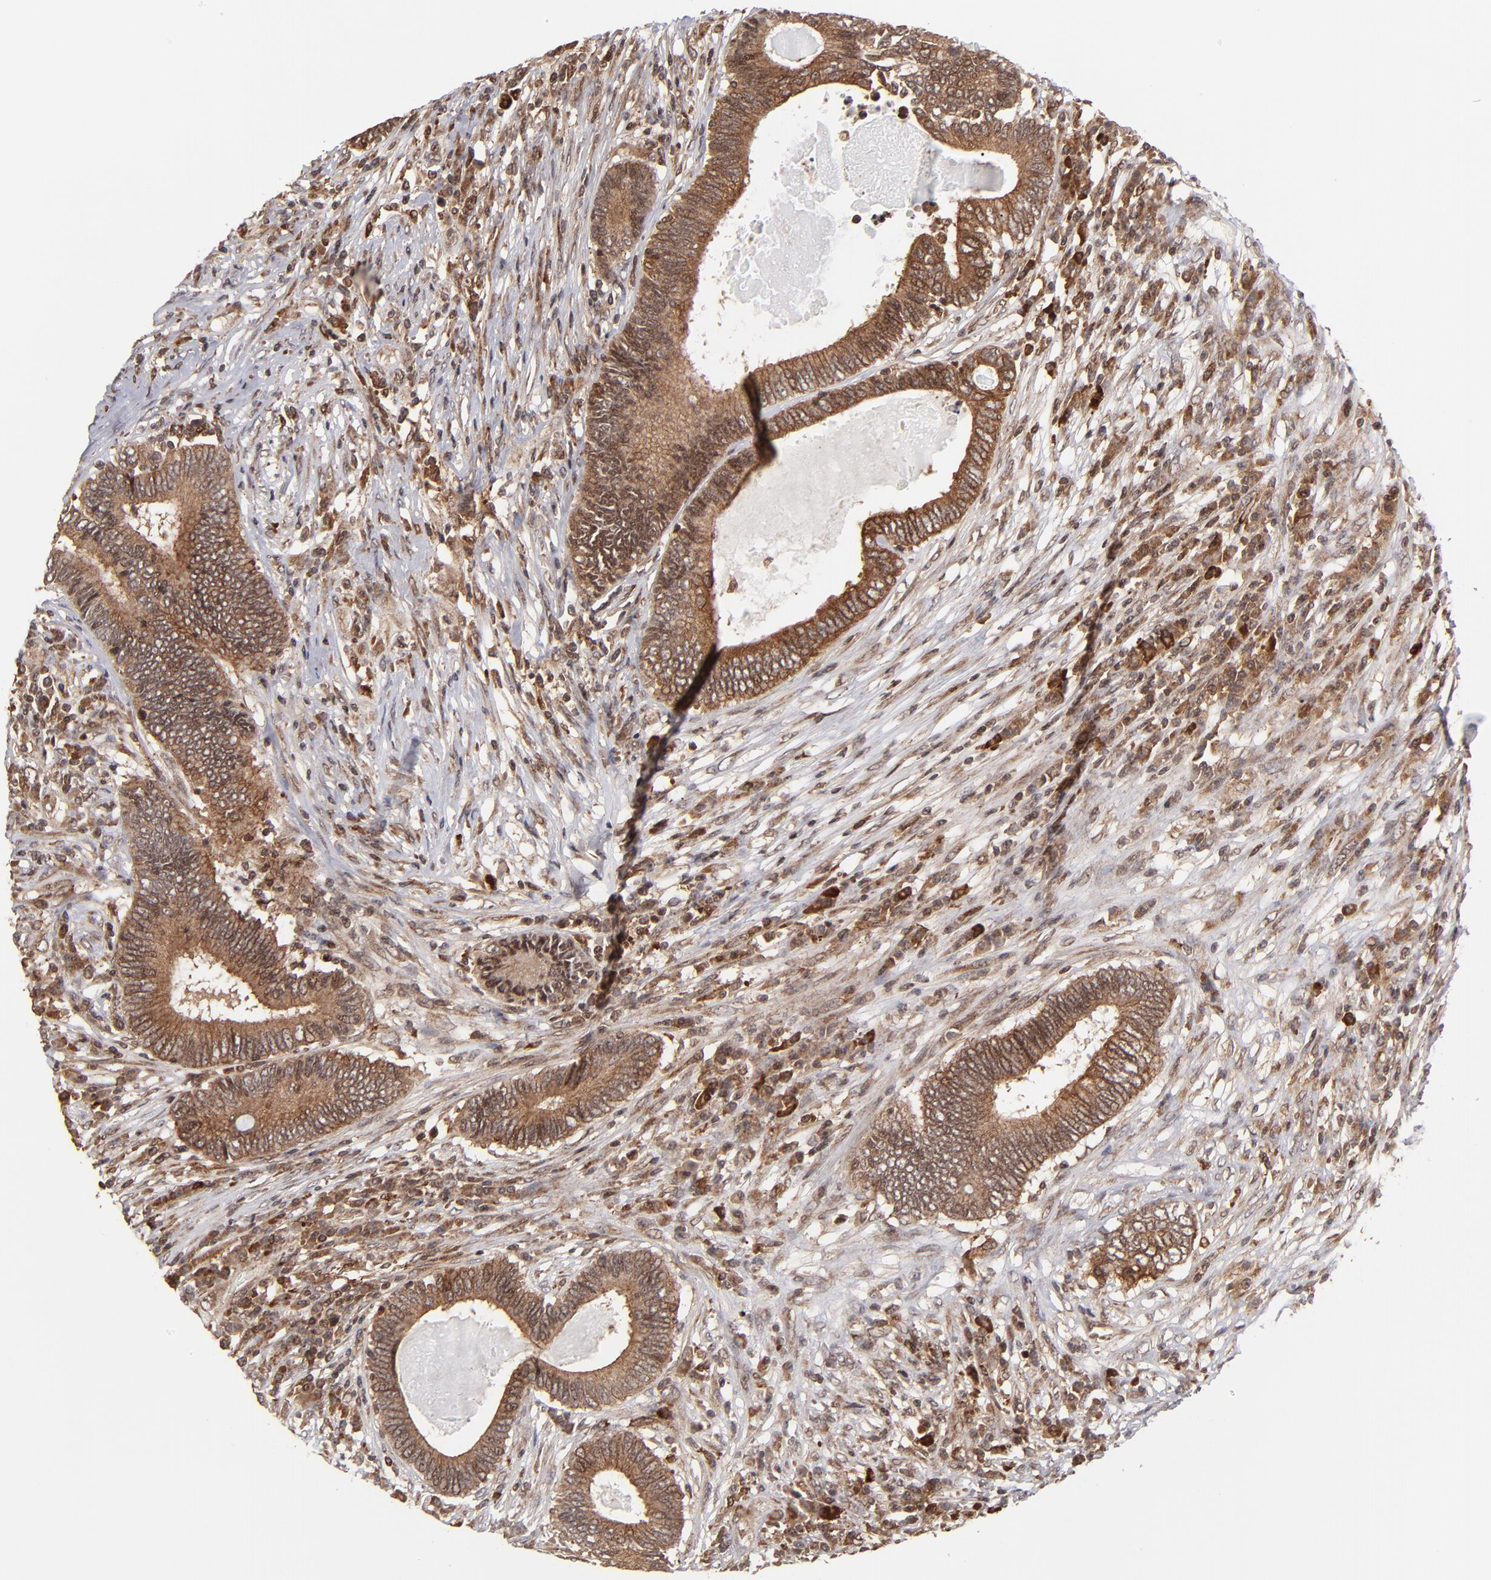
{"staining": {"intensity": "strong", "quantity": ">75%", "location": "cytoplasmic/membranous,nuclear"}, "tissue": "colorectal cancer", "cell_type": "Tumor cells", "image_type": "cancer", "snomed": [{"axis": "morphology", "description": "Adenocarcinoma, NOS"}, {"axis": "topography", "description": "Colon"}], "caption": "The immunohistochemical stain highlights strong cytoplasmic/membranous and nuclear positivity in tumor cells of colorectal cancer (adenocarcinoma) tissue.", "gene": "RGS6", "patient": {"sex": "female", "age": 78}}